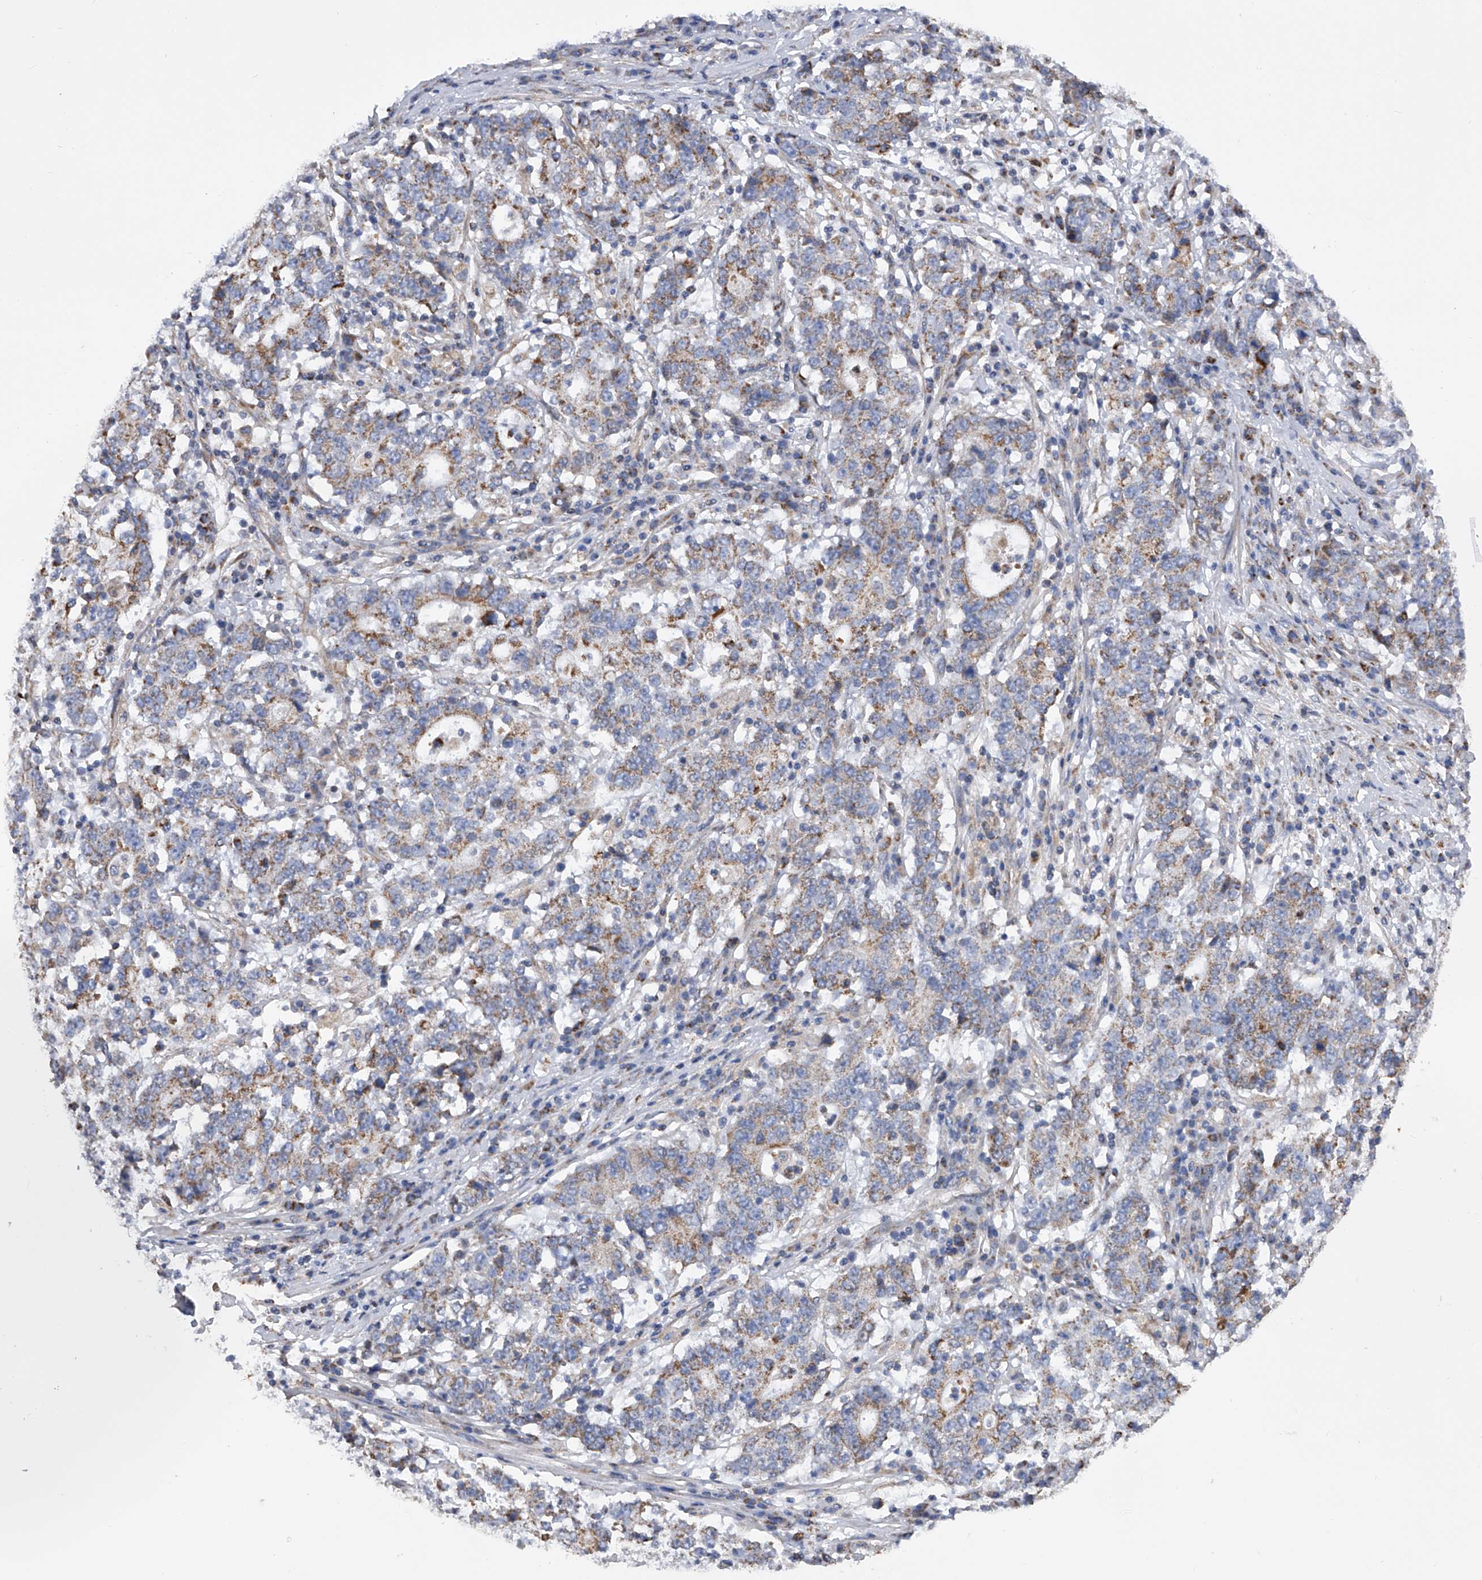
{"staining": {"intensity": "moderate", "quantity": ">75%", "location": "cytoplasmic/membranous"}, "tissue": "stomach cancer", "cell_type": "Tumor cells", "image_type": "cancer", "snomed": [{"axis": "morphology", "description": "Adenocarcinoma, NOS"}, {"axis": "topography", "description": "Stomach"}], "caption": "Immunohistochemical staining of stomach adenocarcinoma demonstrates moderate cytoplasmic/membranous protein positivity in approximately >75% of tumor cells.", "gene": "PDSS2", "patient": {"sex": "male", "age": 59}}